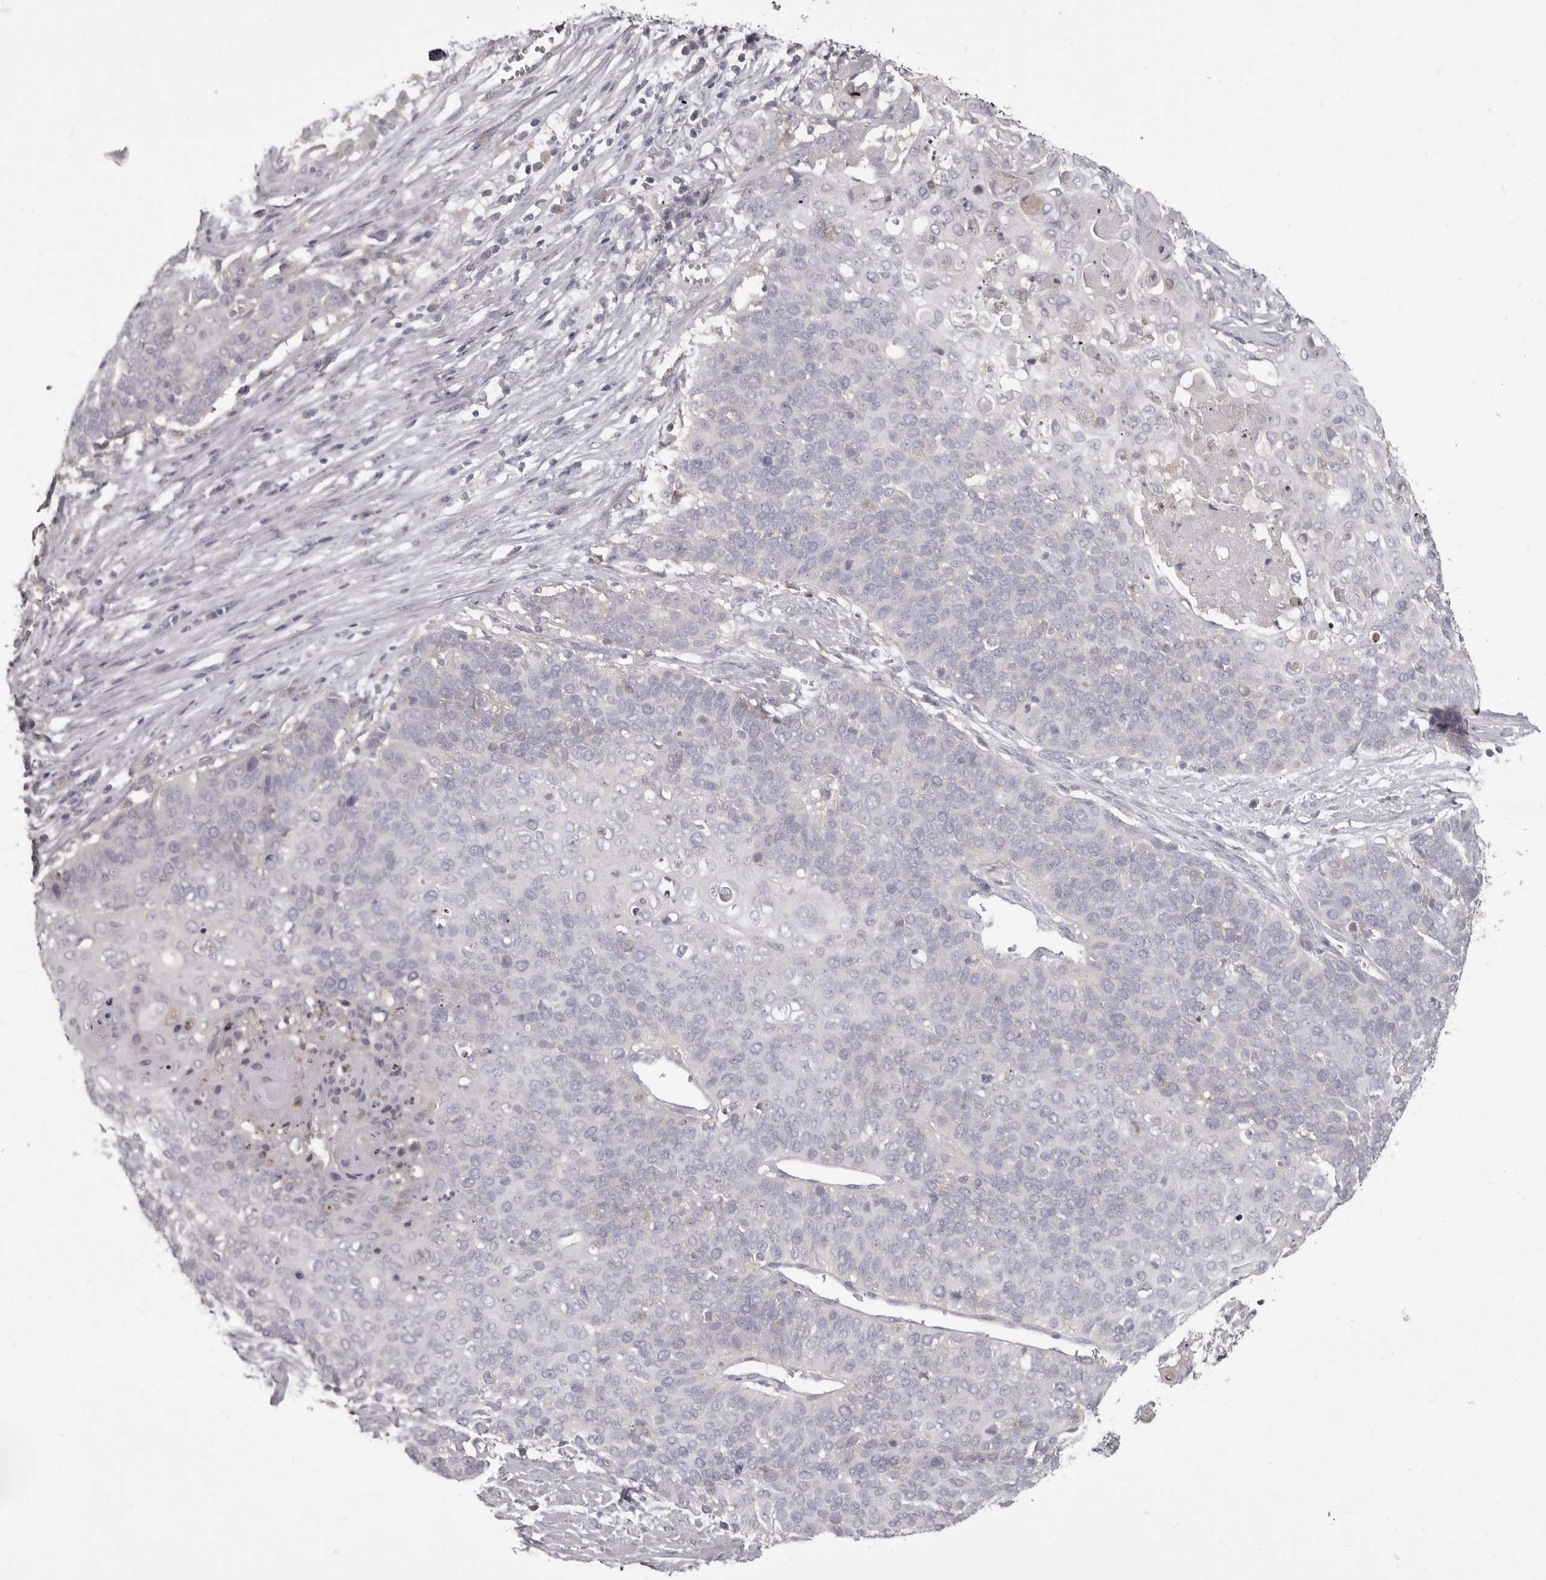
{"staining": {"intensity": "negative", "quantity": "none", "location": "none"}, "tissue": "cervical cancer", "cell_type": "Tumor cells", "image_type": "cancer", "snomed": [{"axis": "morphology", "description": "Squamous cell carcinoma, NOS"}, {"axis": "topography", "description": "Cervix"}], "caption": "There is no significant positivity in tumor cells of cervical cancer (squamous cell carcinoma). Nuclei are stained in blue.", "gene": "APEH", "patient": {"sex": "female", "age": 39}}